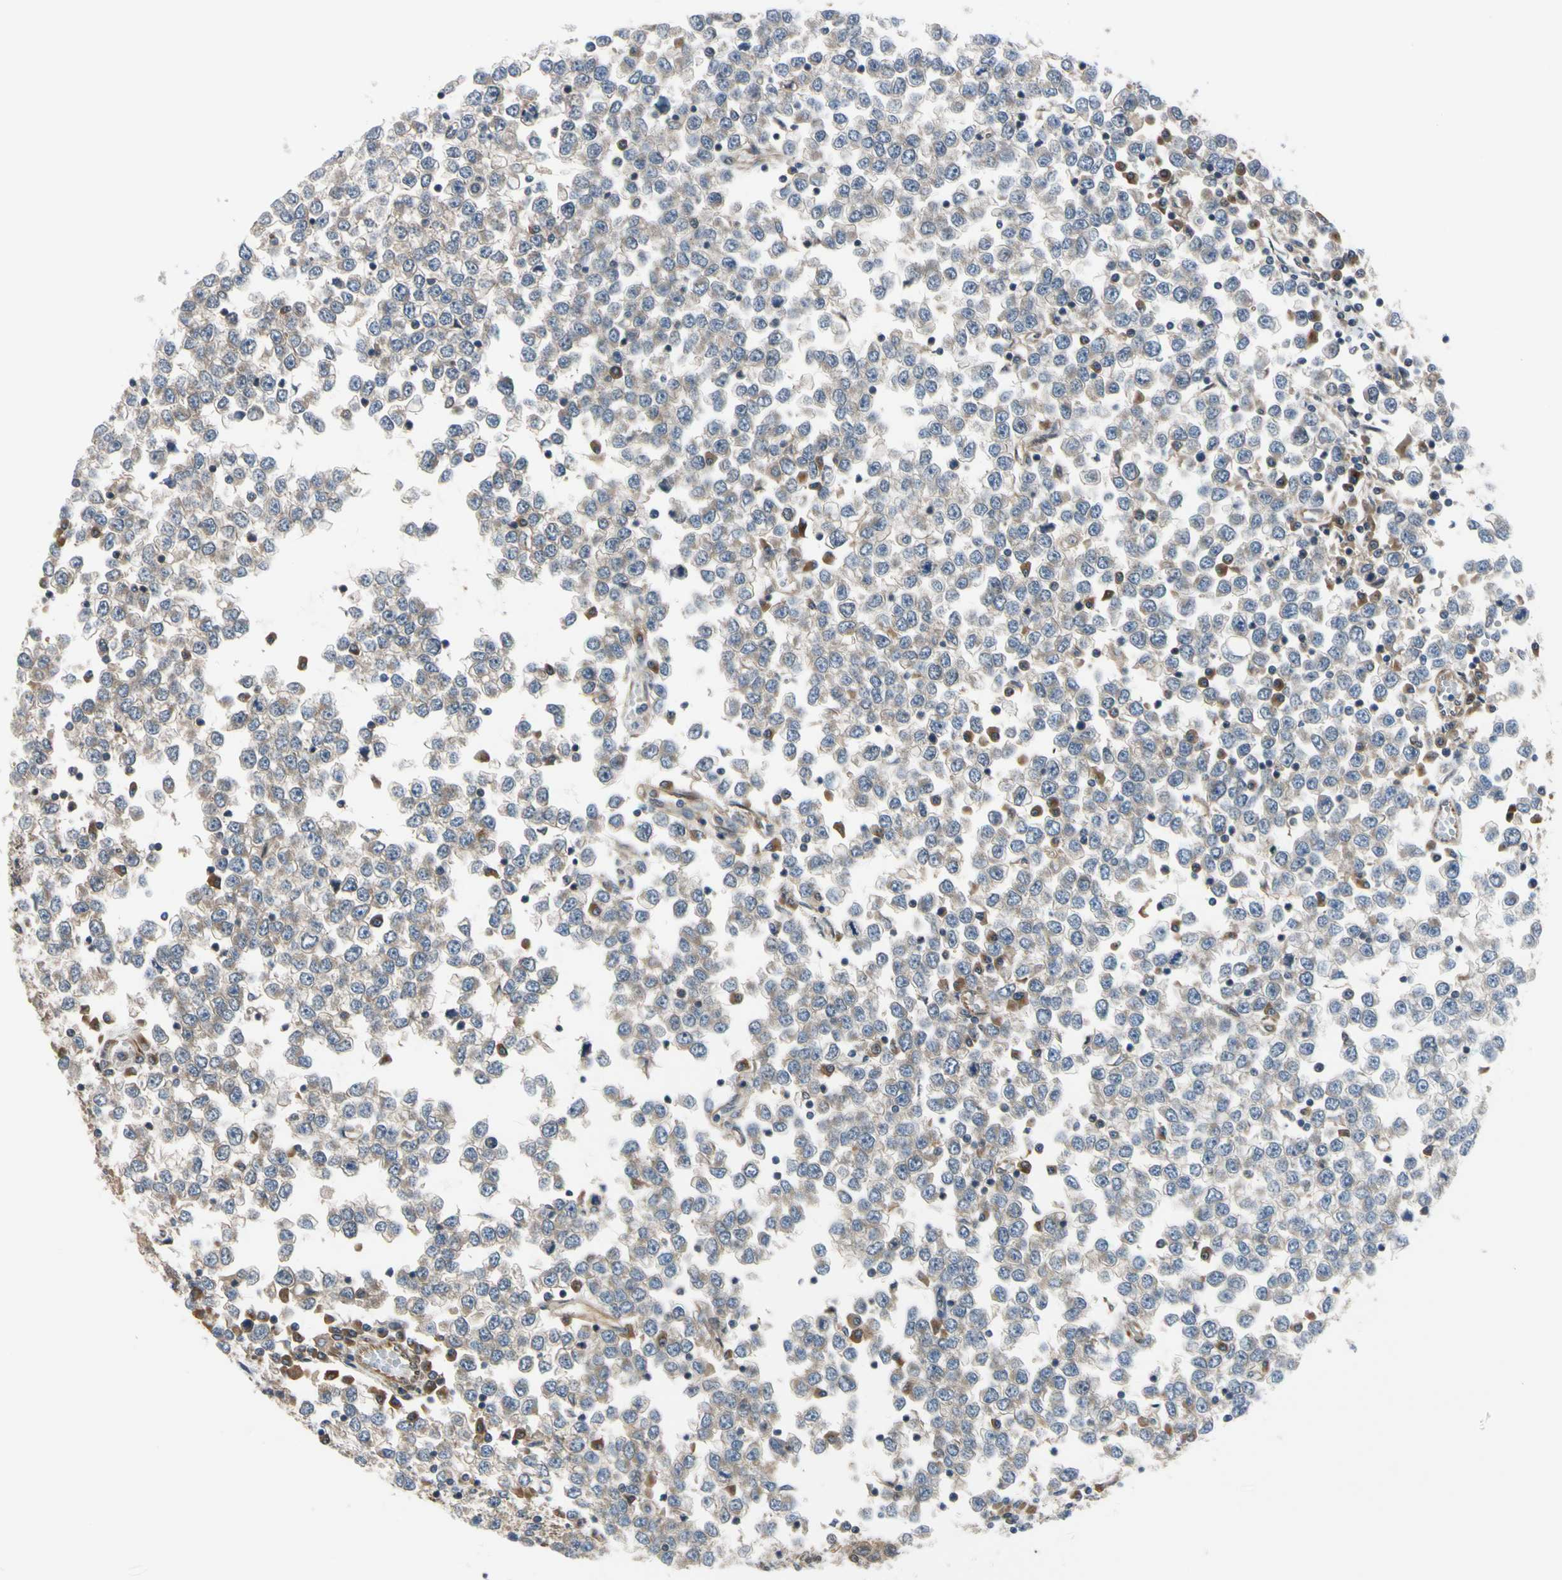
{"staining": {"intensity": "weak", "quantity": "25%-75%", "location": "cytoplasmic/membranous"}, "tissue": "testis cancer", "cell_type": "Tumor cells", "image_type": "cancer", "snomed": [{"axis": "morphology", "description": "Seminoma, NOS"}, {"axis": "topography", "description": "Testis"}], "caption": "DAB (3,3'-diaminobenzidine) immunohistochemical staining of testis cancer exhibits weak cytoplasmic/membranous protein expression in about 25%-75% of tumor cells.", "gene": "RASGRF1", "patient": {"sex": "male", "age": 65}}